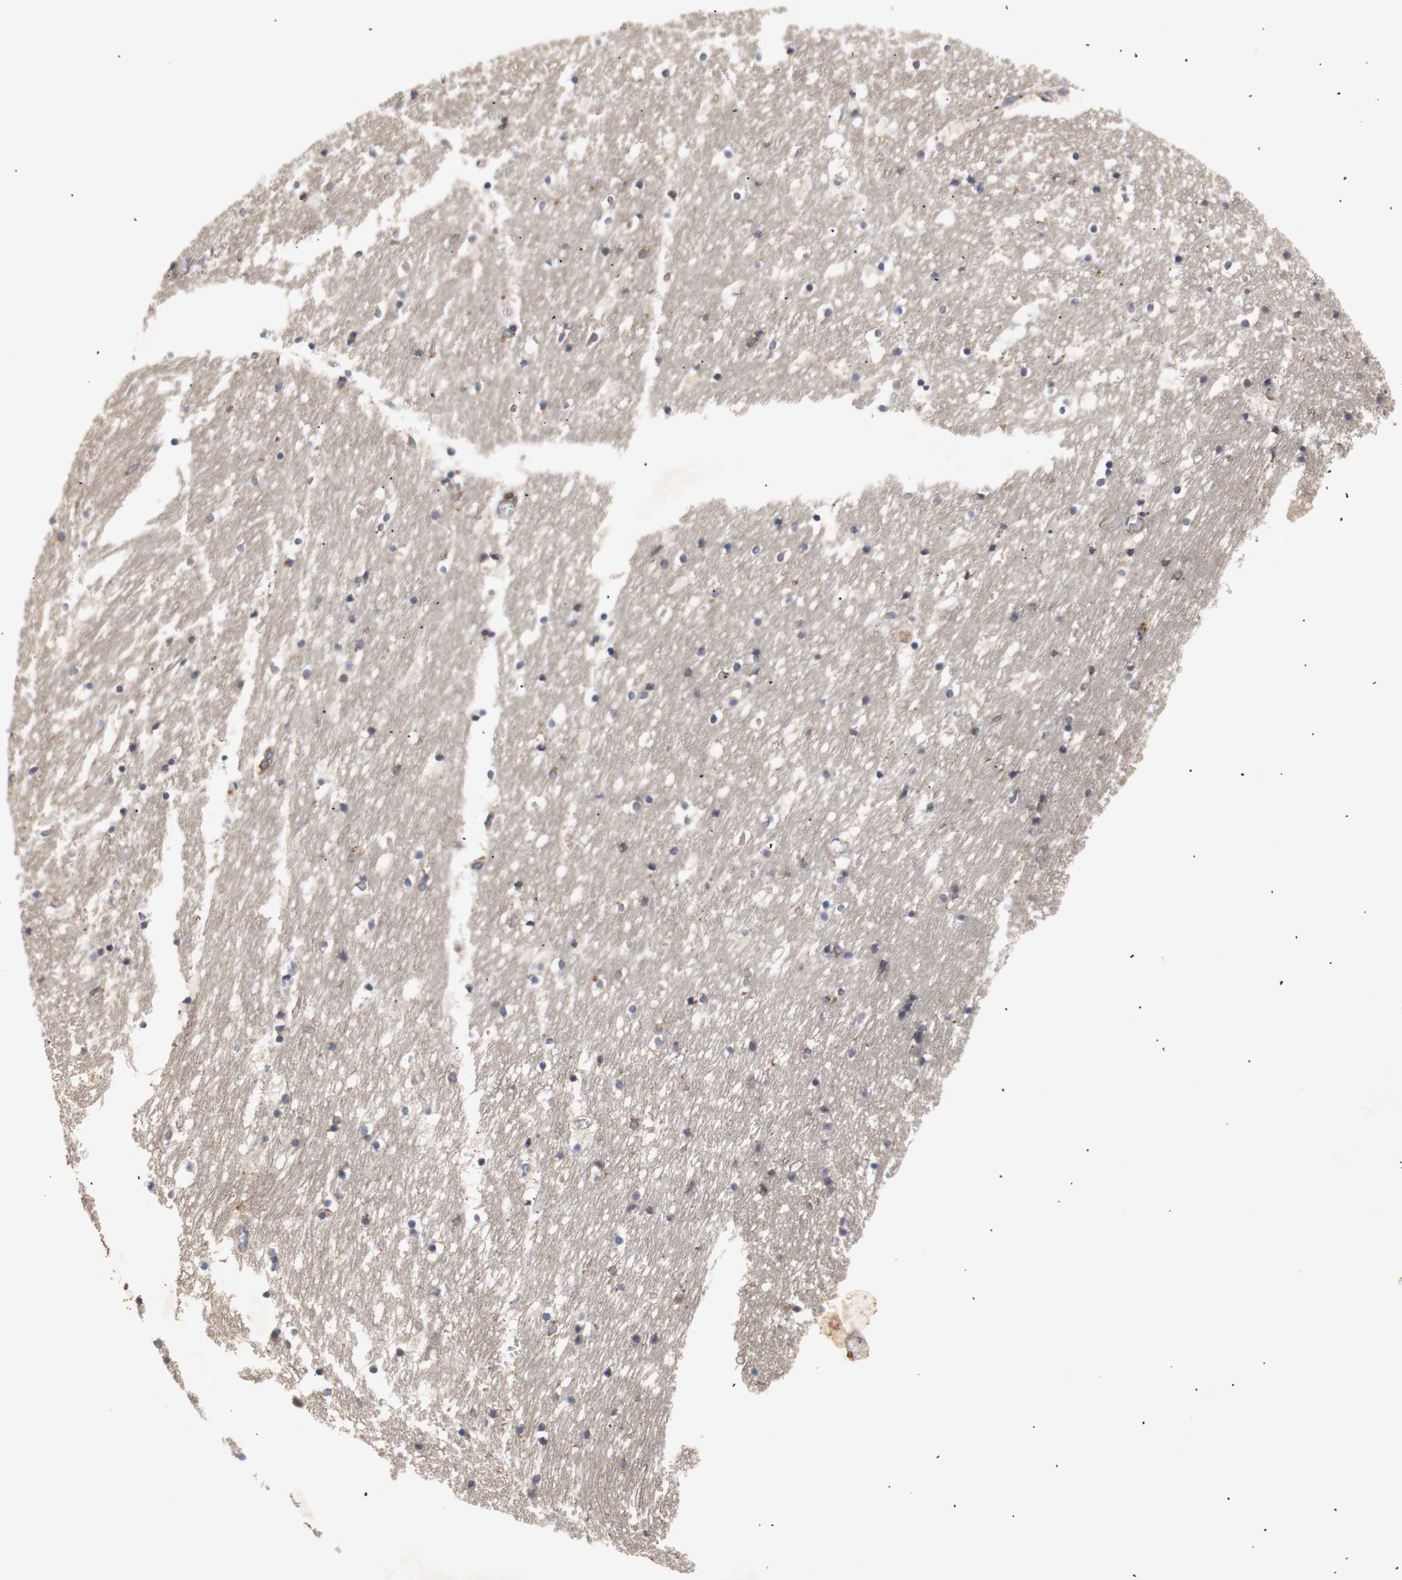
{"staining": {"intensity": "negative", "quantity": "none", "location": "none"}, "tissue": "caudate", "cell_type": "Glial cells", "image_type": "normal", "snomed": [{"axis": "morphology", "description": "Normal tissue, NOS"}, {"axis": "topography", "description": "Lateral ventricle wall"}], "caption": "Immunohistochemistry micrograph of normal caudate stained for a protein (brown), which displays no expression in glial cells. Nuclei are stained in blue.", "gene": "IKBKG", "patient": {"sex": "male", "age": 45}}